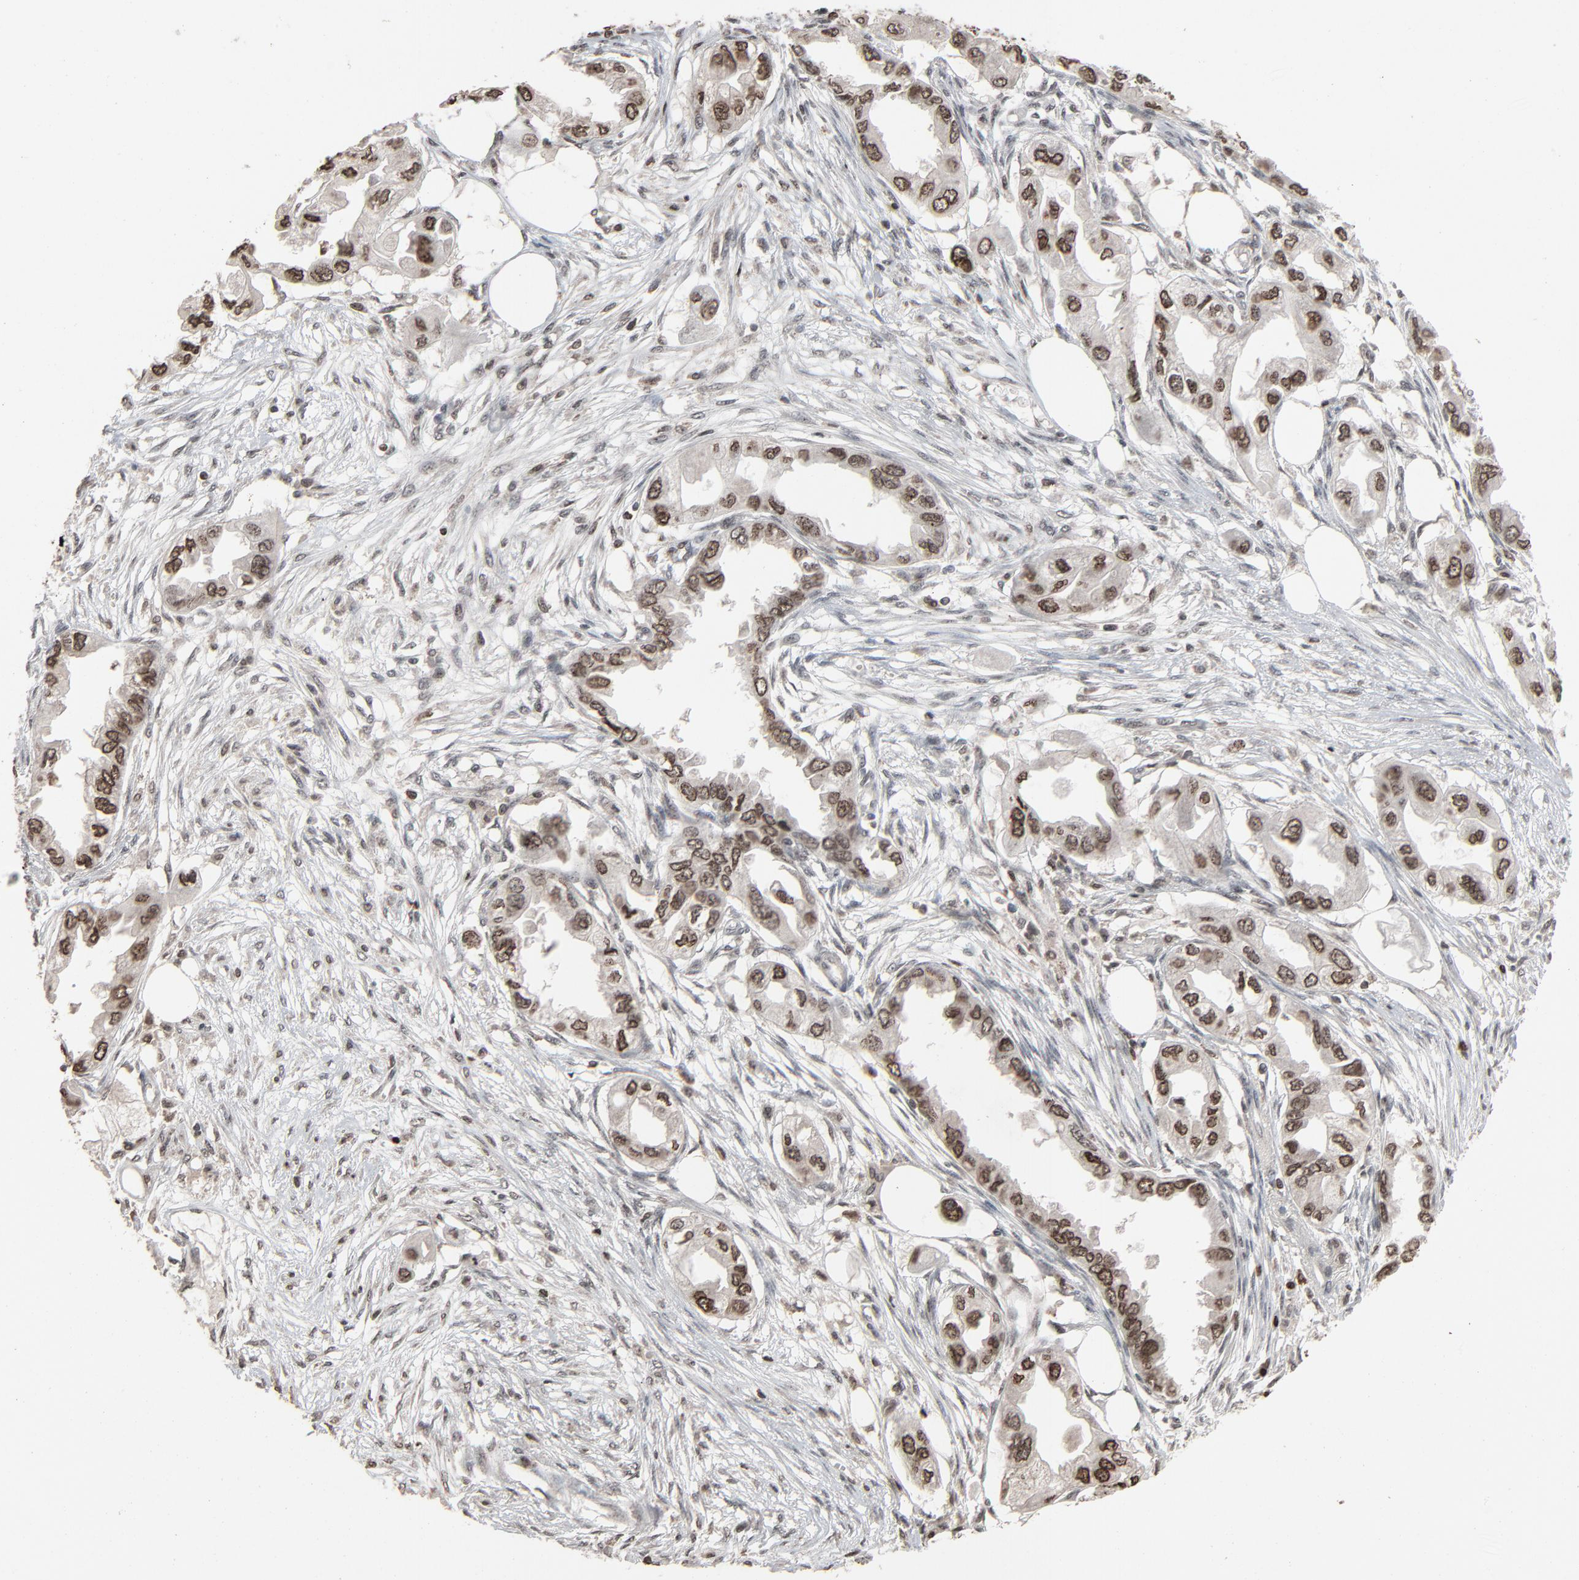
{"staining": {"intensity": "moderate", "quantity": ">75%", "location": "nuclear"}, "tissue": "endometrial cancer", "cell_type": "Tumor cells", "image_type": "cancer", "snomed": [{"axis": "morphology", "description": "Adenocarcinoma, NOS"}, {"axis": "topography", "description": "Endometrium"}], "caption": "Protein analysis of endometrial cancer tissue displays moderate nuclear expression in approximately >75% of tumor cells.", "gene": "RPS6KA3", "patient": {"sex": "female", "age": 67}}